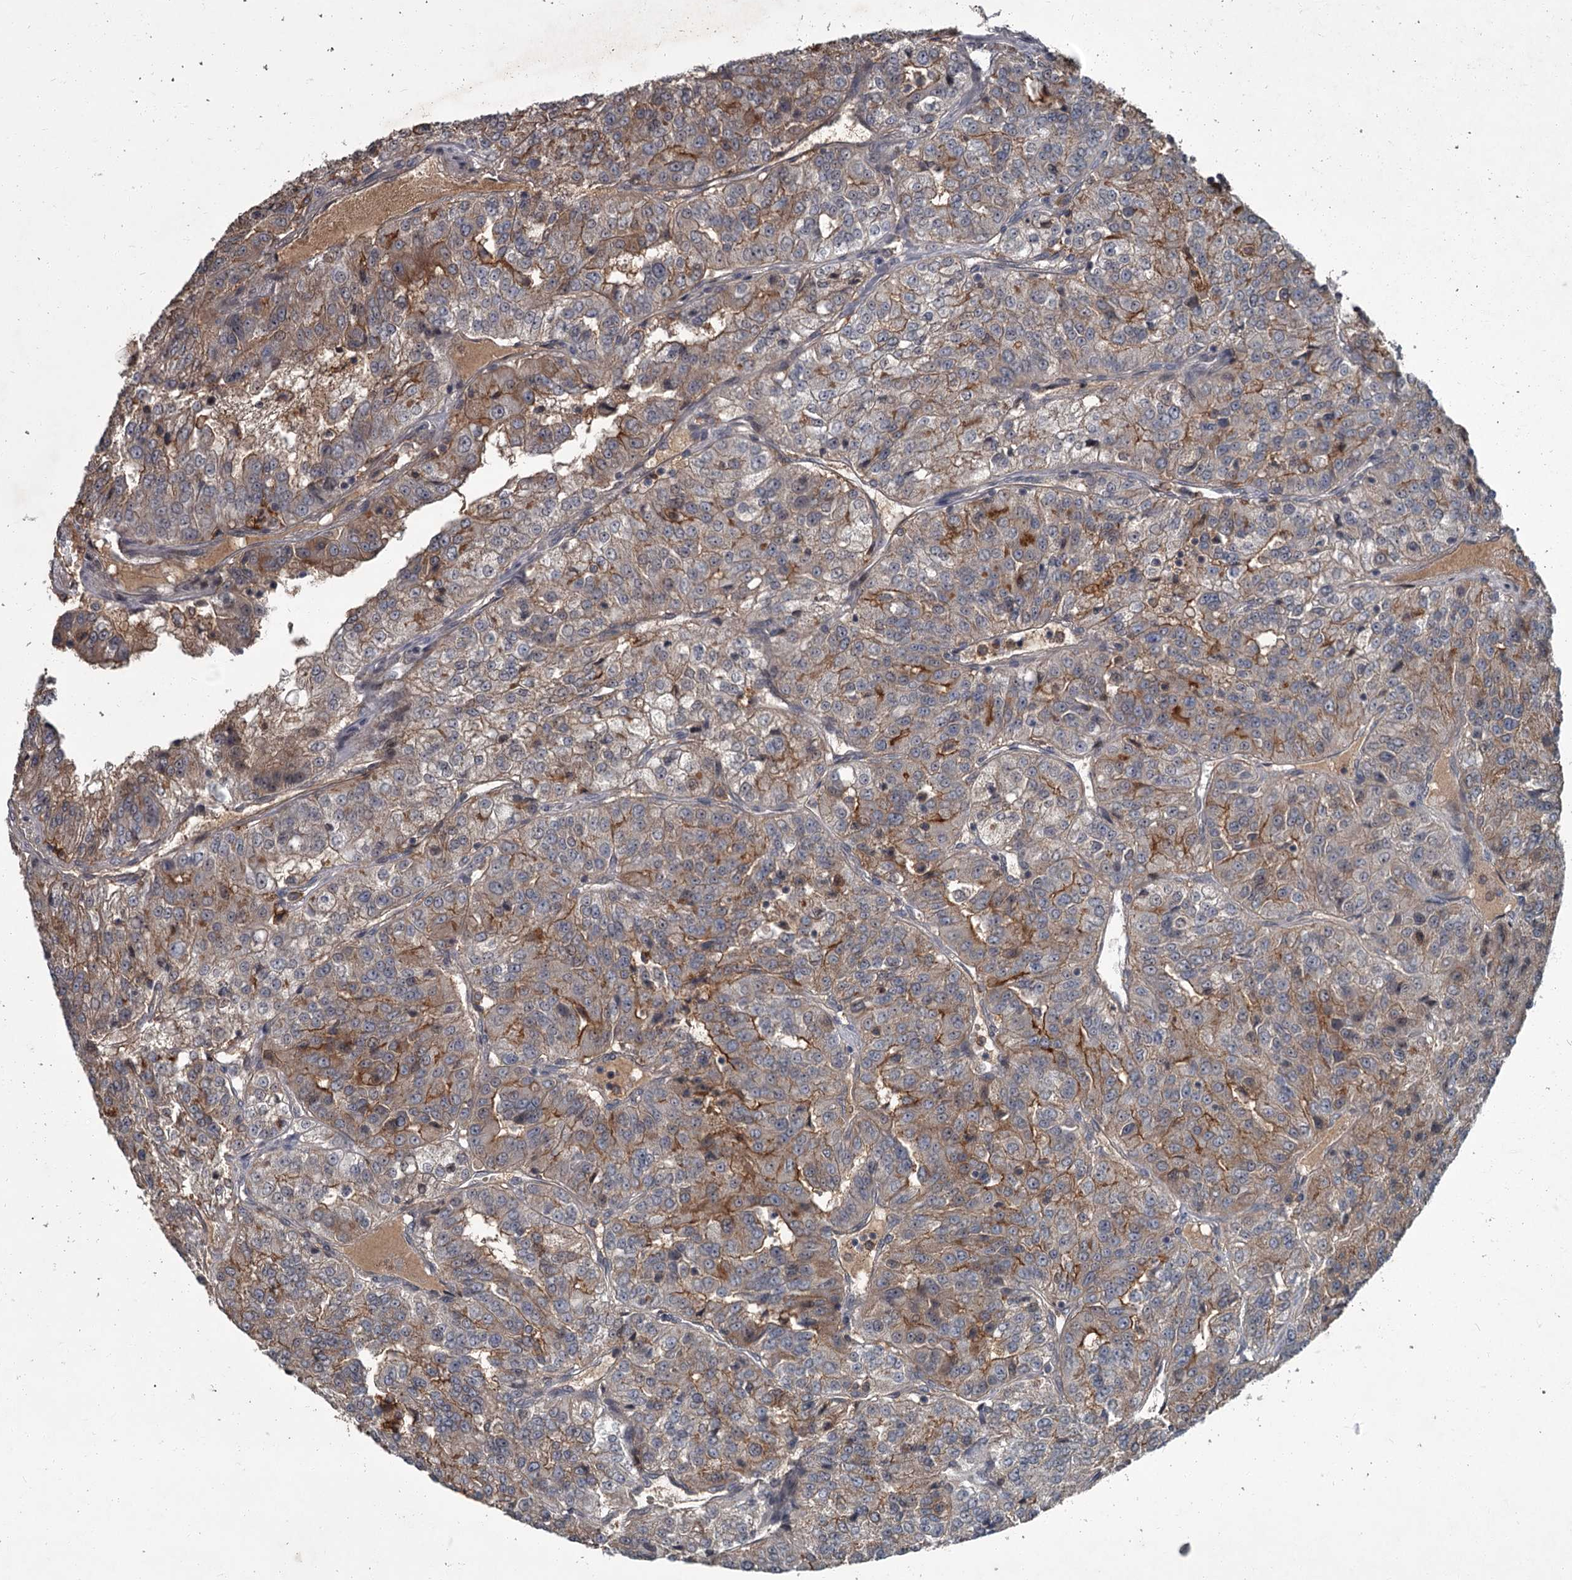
{"staining": {"intensity": "moderate", "quantity": ">75%", "location": "cytoplasmic/membranous"}, "tissue": "renal cancer", "cell_type": "Tumor cells", "image_type": "cancer", "snomed": [{"axis": "morphology", "description": "Adenocarcinoma, NOS"}, {"axis": "topography", "description": "Kidney"}], "caption": "Tumor cells exhibit medium levels of moderate cytoplasmic/membranous staining in approximately >75% of cells in renal adenocarcinoma.", "gene": "FLVCR2", "patient": {"sex": "female", "age": 63}}